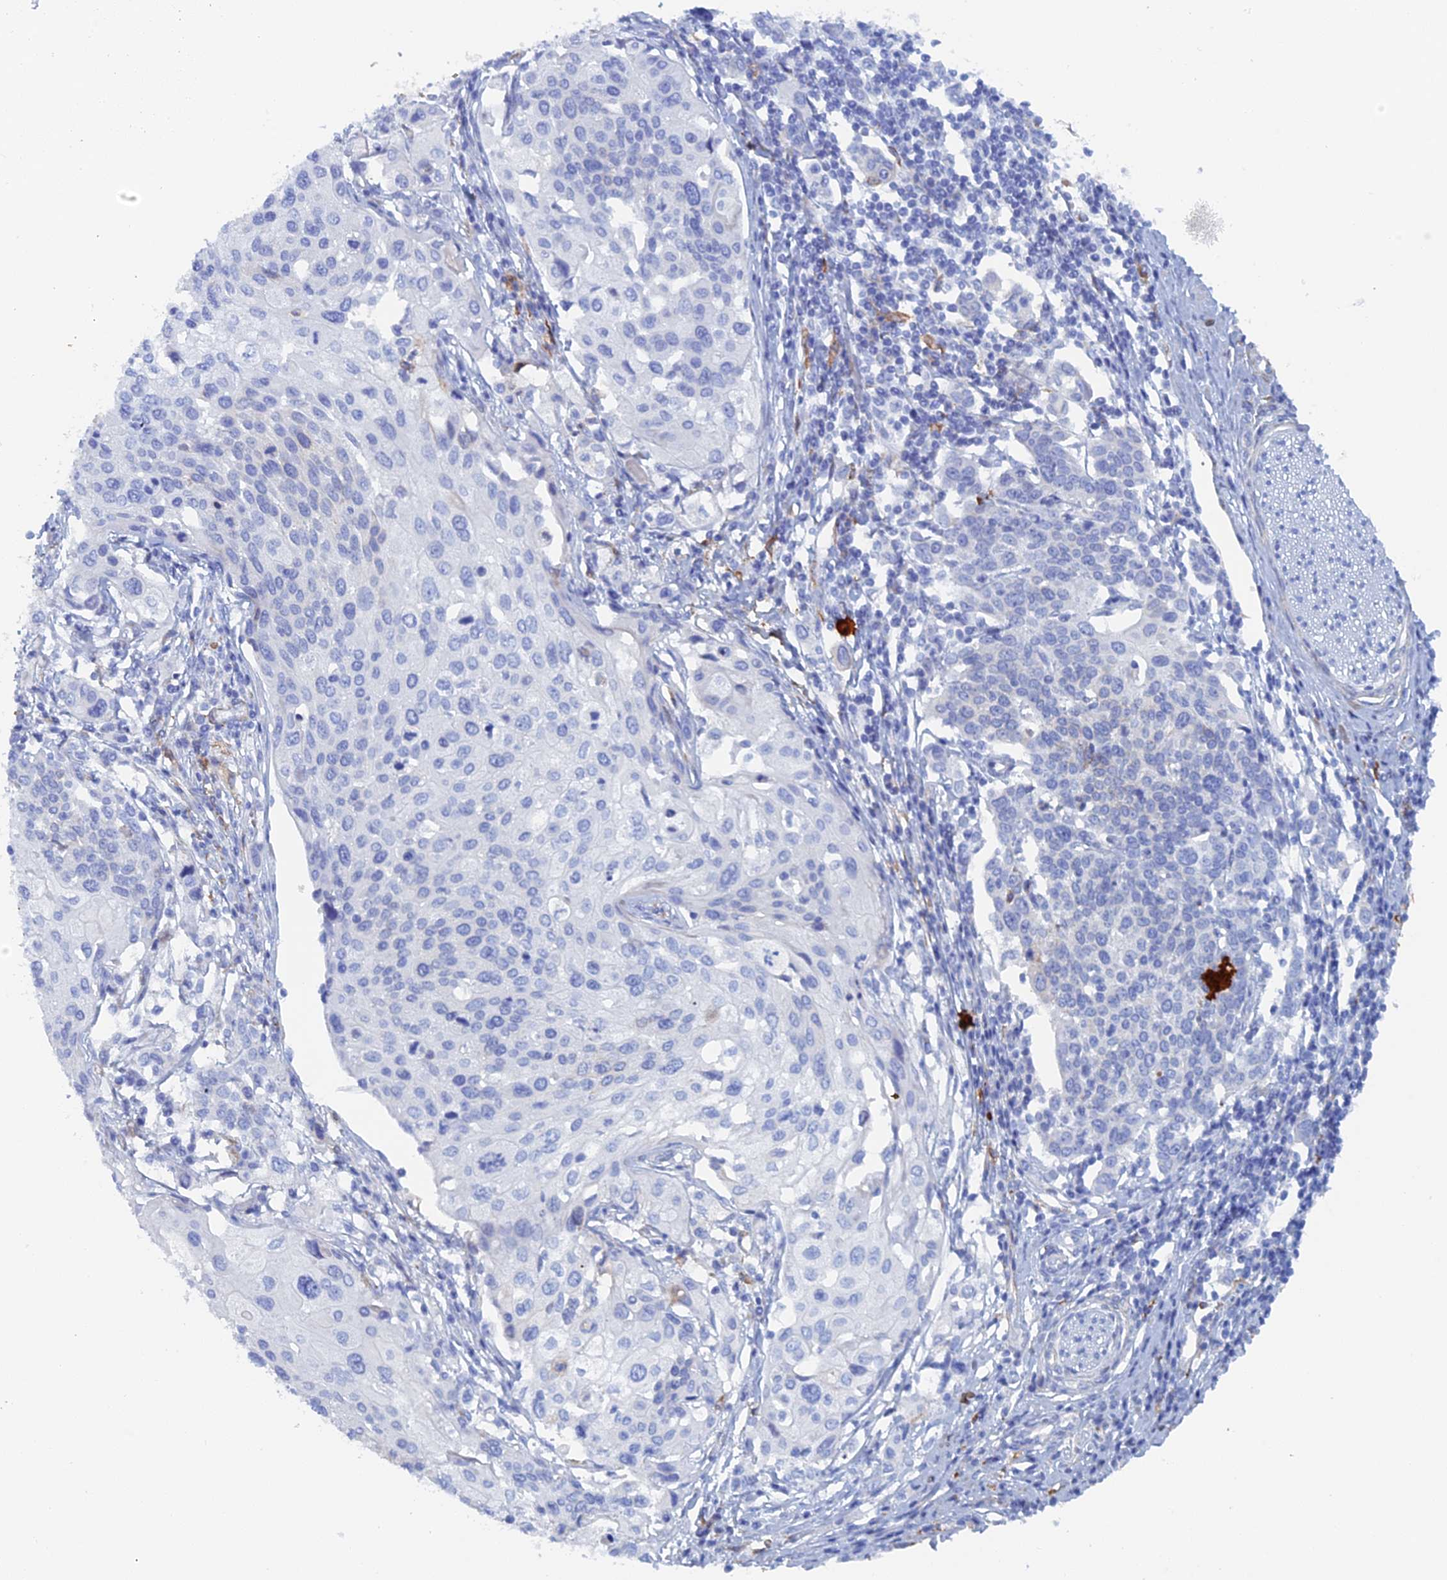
{"staining": {"intensity": "negative", "quantity": "none", "location": "none"}, "tissue": "cervical cancer", "cell_type": "Tumor cells", "image_type": "cancer", "snomed": [{"axis": "morphology", "description": "Squamous cell carcinoma, NOS"}, {"axis": "topography", "description": "Cervix"}], "caption": "Tumor cells show no significant protein expression in cervical squamous cell carcinoma.", "gene": "COG7", "patient": {"sex": "female", "age": 44}}